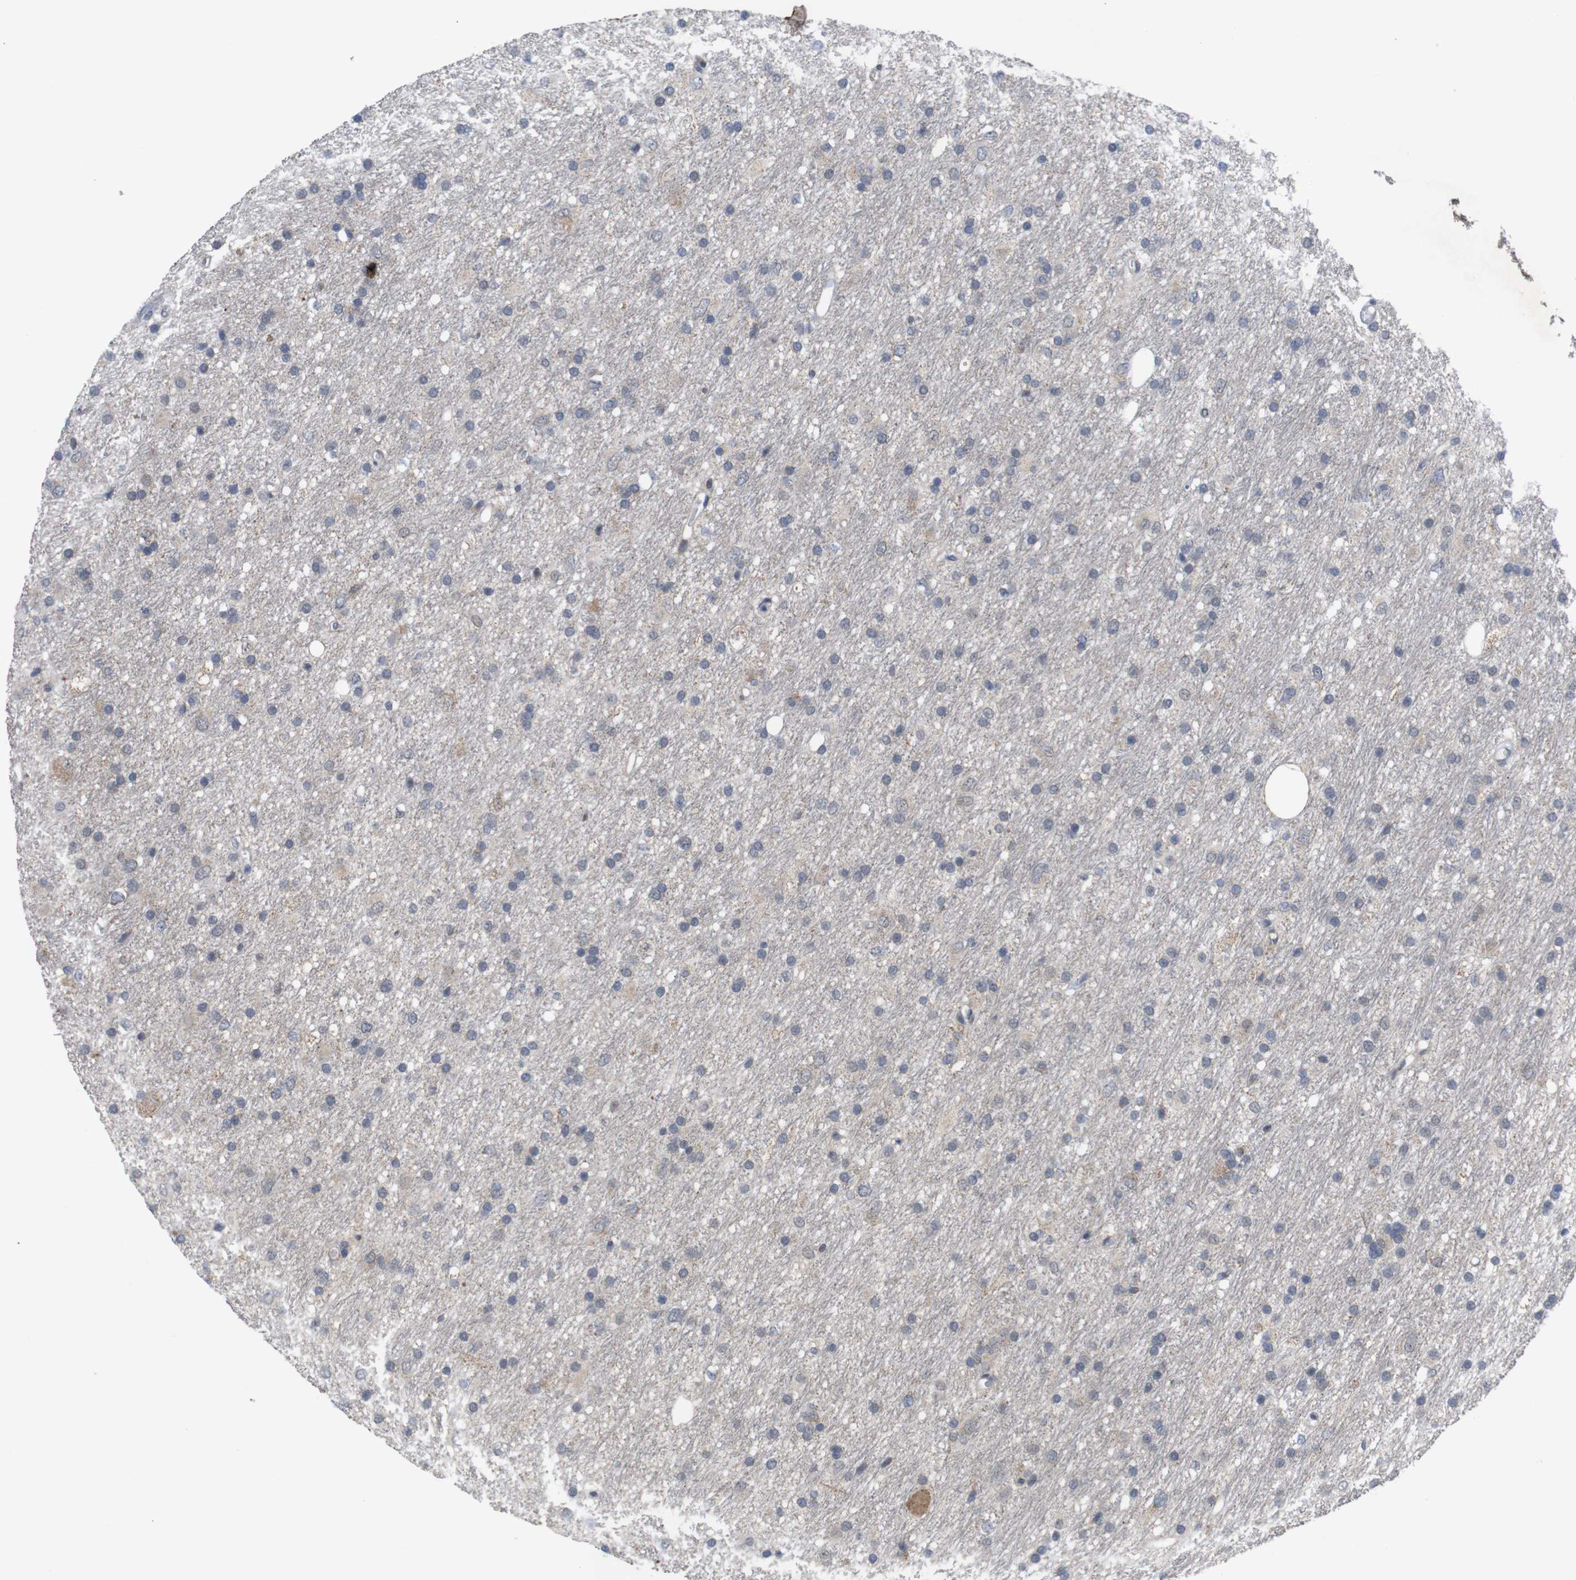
{"staining": {"intensity": "weak", "quantity": "<25%", "location": "cytoplasmic/membranous"}, "tissue": "glioma", "cell_type": "Tumor cells", "image_type": "cancer", "snomed": [{"axis": "morphology", "description": "Glioma, malignant, Low grade"}, {"axis": "topography", "description": "Brain"}], "caption": "The photomicrograph reveals no staining of tumor cells in malignant glioma (low-grade).", "gene": "ATP7B", "patient": {"sex": "male", "age": 77}}